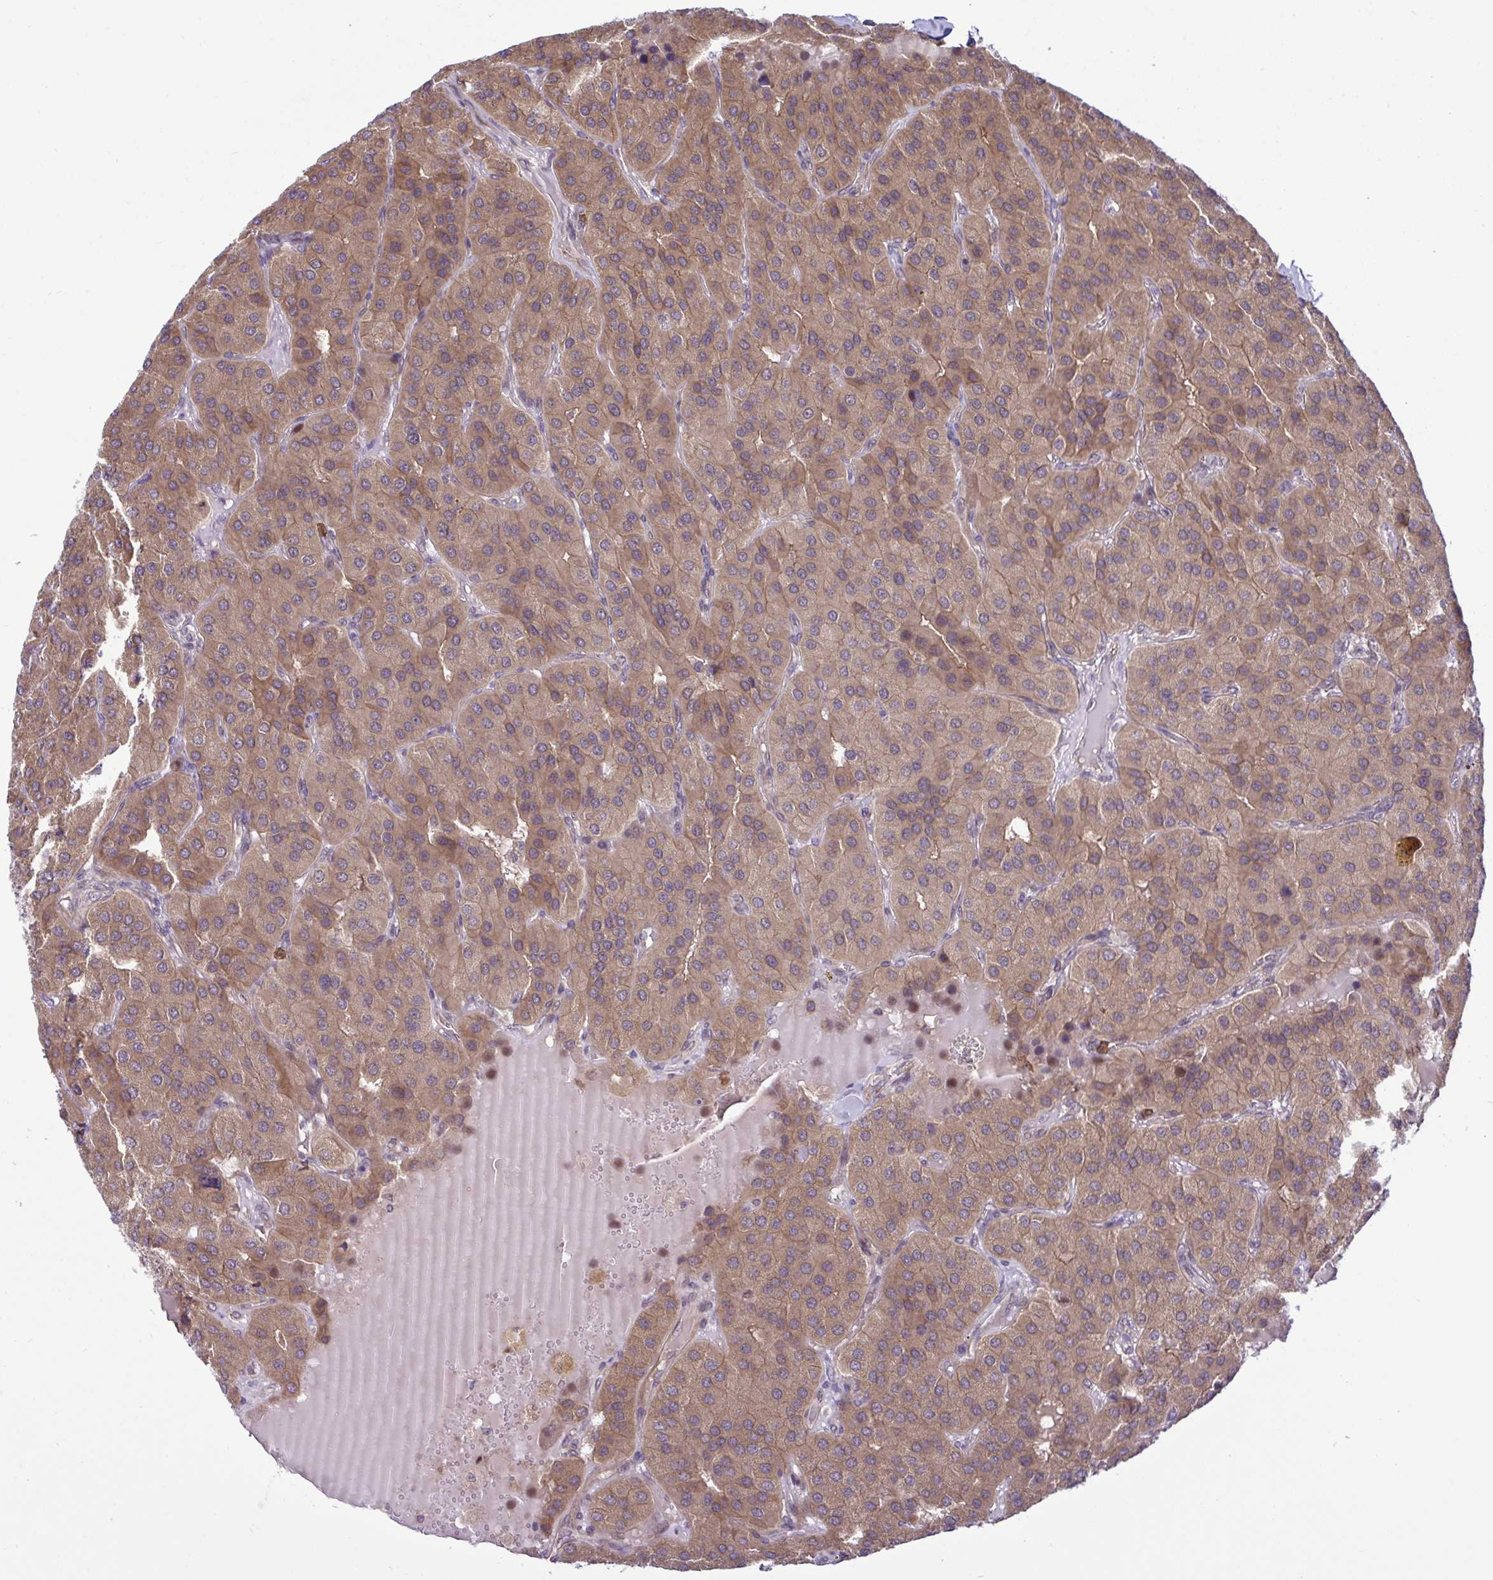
{"staining": {"intensity": "moderate", "quantity": ">75%", "location": "cytoplasmic/membranous"}, "tissue": "parathyroid gland", "cell_type": "Glandular cells", "image_type": "normal", "snomed": [{"axis": "morphology", "description": "Normal tissue, NOS"}, {"axis": "morphology", "description": "Adenoma, NOS"}, {"axis": "topography", "description": "Parathyroid gland"}], "caption": "Immunohistochemistry (DAB (3,3'-diaminobenzidine)) staining of unremarkable human parathyroid gland exhibits moderate cytoplasmic/membranous protein expression in approximately >75% of glandular cells. Nuclei are stained in blue.", "gene": "CMPK1", "patient": {"sex": "female", "age": 86}}